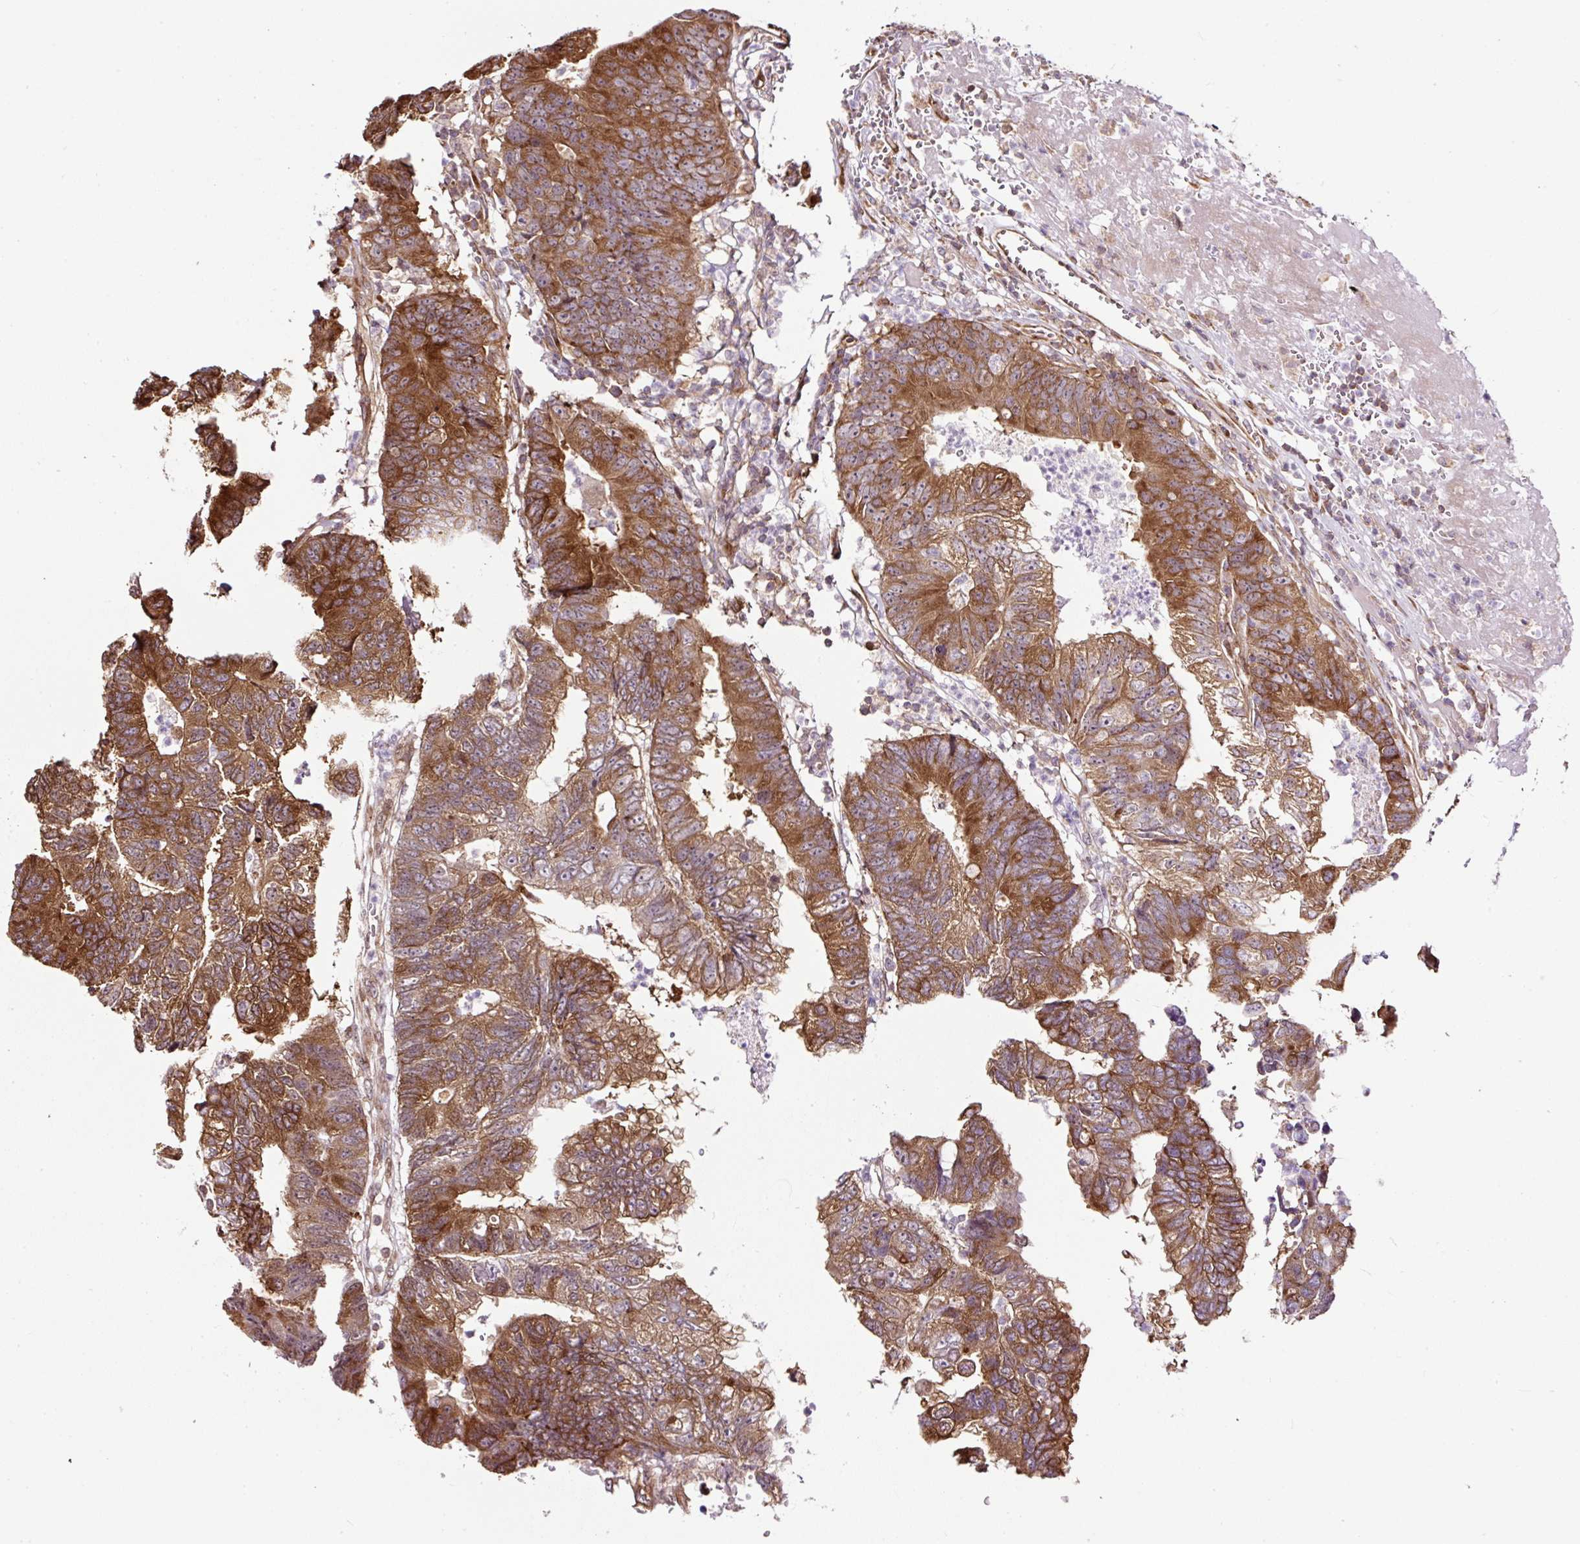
{"staining": {"intensity": "moderate", "quantity": ">75%", "location": "cytoplasmic/membranous"}, "tissue": "colorectal cancer", "cell_type": "Tumor cells", "image_type": "cancer", "snomed": [{"axis": "morphology", "description": "Adenocarcinoma, NOS"}, {"axis": "topography", "description": "Colon"}], "caption": "Immunohistochemical staining of colorectal cancer (adenocarcinoma) reveals medium levels of moderate cytoplasmic/membranous protein expression in about >75% of tumor cells.", "gene": "KDM4E", "patient": {"sex": "female", "age": 48}}